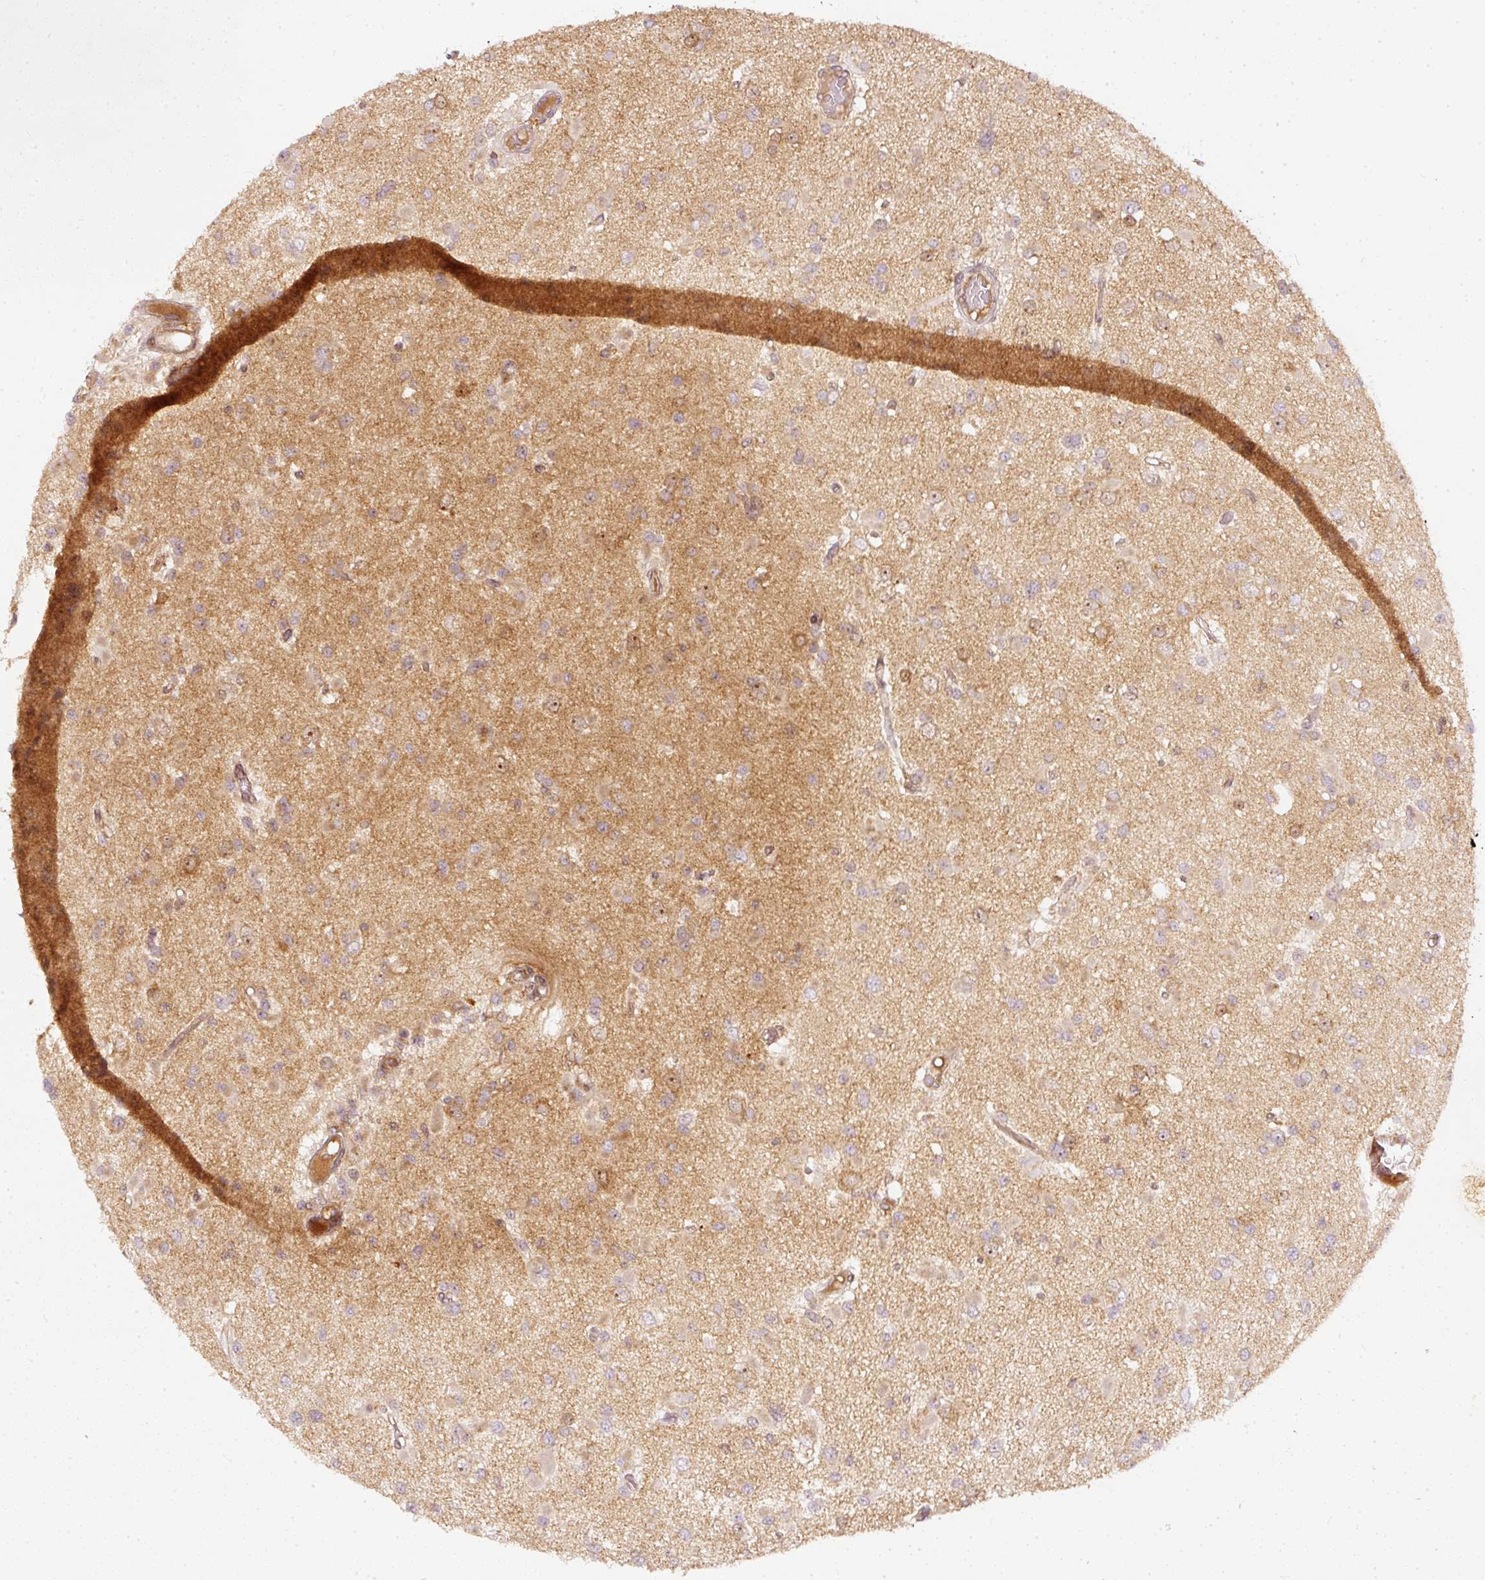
{"staining": {"intensity": "weak", "quantity": "25%-75%", "location": "cytoplasmic/membranous"}, "tissue": "glioma", "cell_type": "Tumor cells", "image_type": "cancer", "snomed": [{"axis": "morphology", "description": "Glioma, malignant, Low grade"}, {"axis": "topography", "description": "Brain"}], "caption": "This histopathology image reveals malignant glioma (low-grade) stained with immunohistochemistry to label a protein in brown. The cytoplasmic/membranous of tumor cells show weak positivity for the protein. Nuclei are counter-stained blue.", "gene": "ZNF580", "patient": {"sex": "female", "age": 22}}